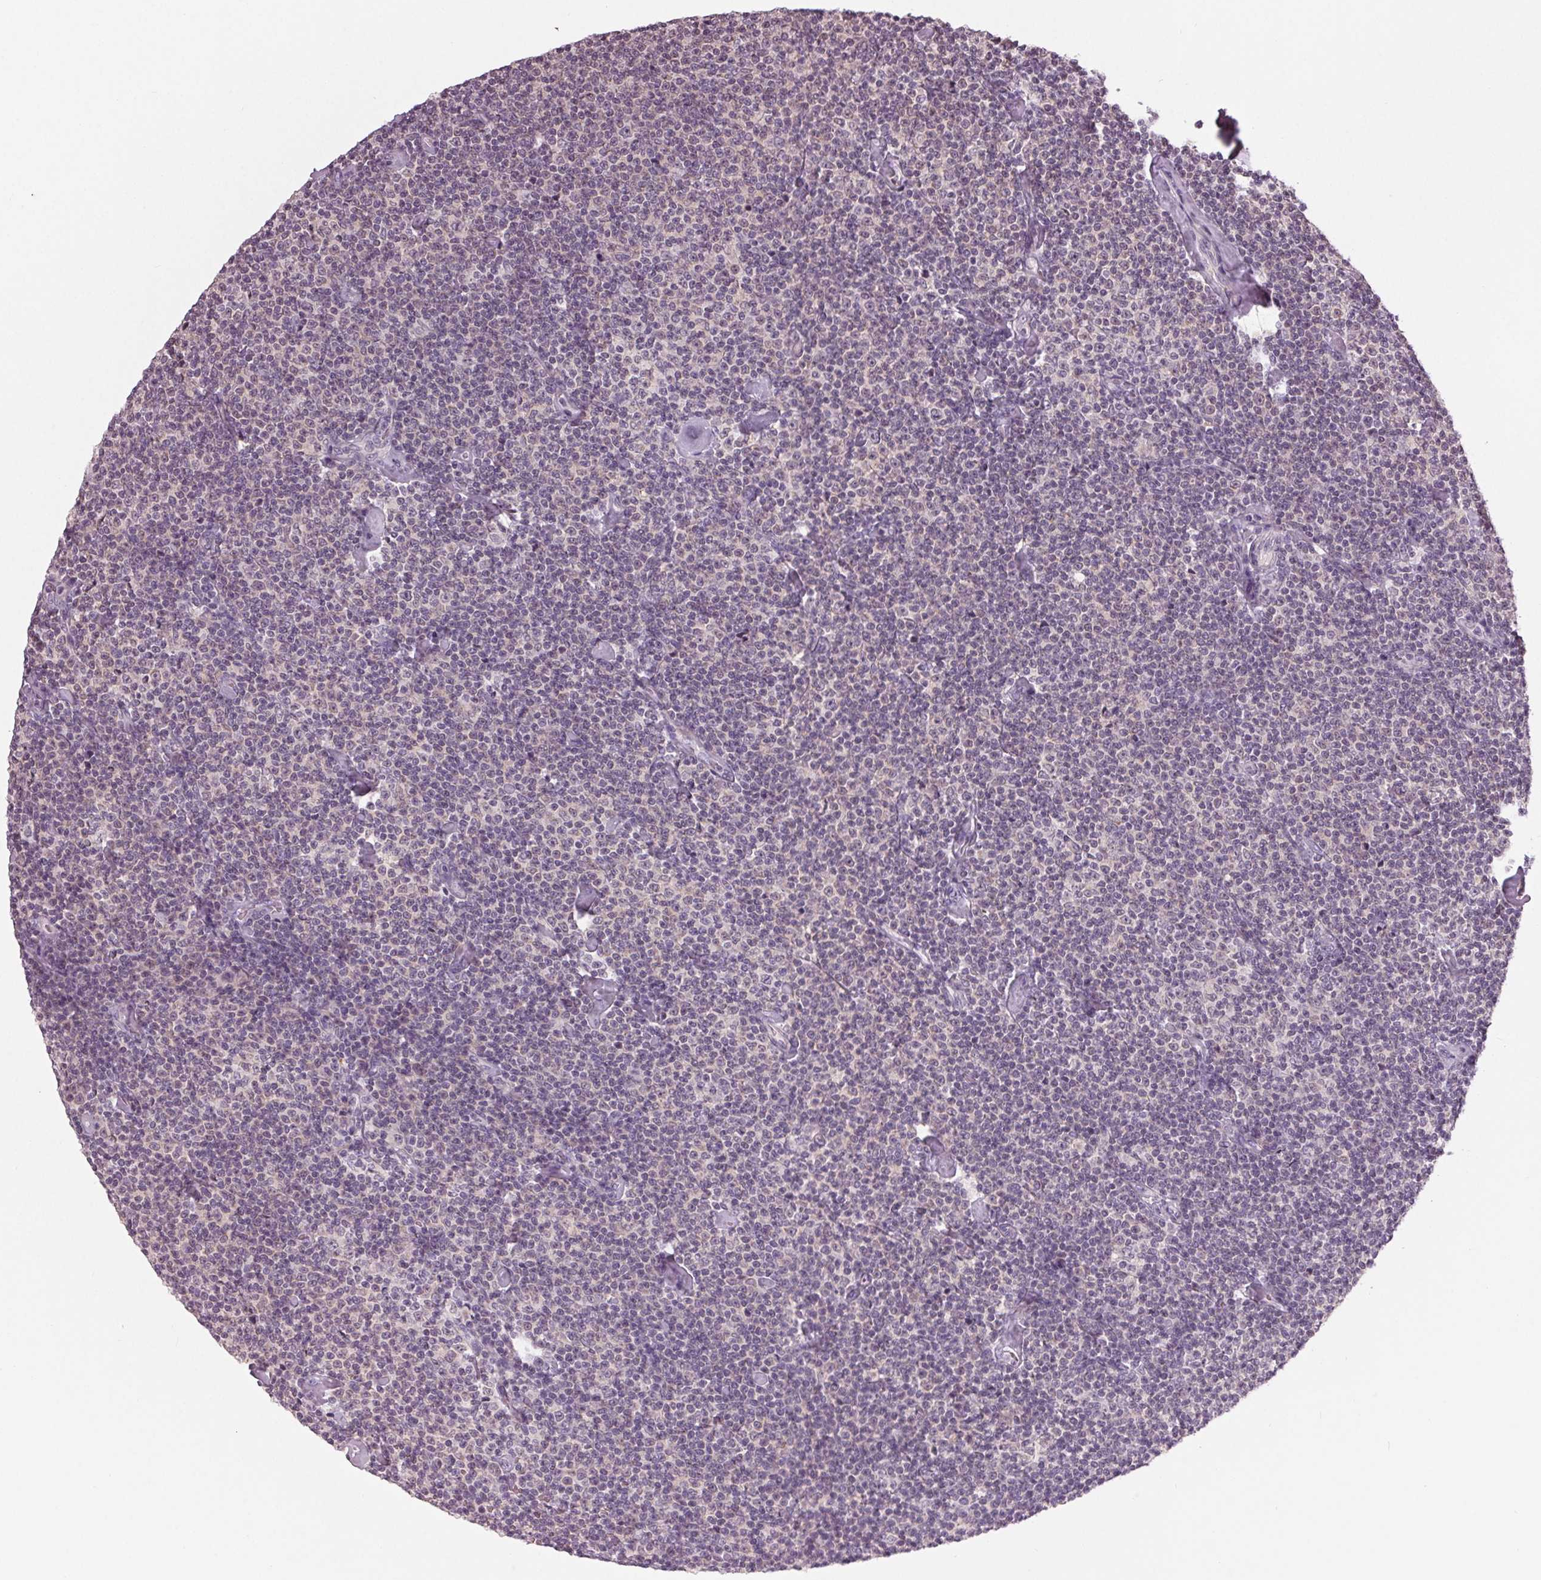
{"staining": {"intensity": "negative", "quantity": "none", "location": "none"}, "tissue": "lymphoma", "cell_type": "Tumor cells", "image_type": "cancer", "snomed": [{"axis": "morphology", "description": "Malignant lymphoma, non-Hodgkin's type, Low grade"}, {"axis": "topography", "description": "Lymph node"}], "caption": "Low-grade malignant lymphoma, non-Hodgkin's type stained for a protein using IHC displays no staining tumor cells.", "gene": "ZNF605", "patient": {"sex": "male", "age": 81}}